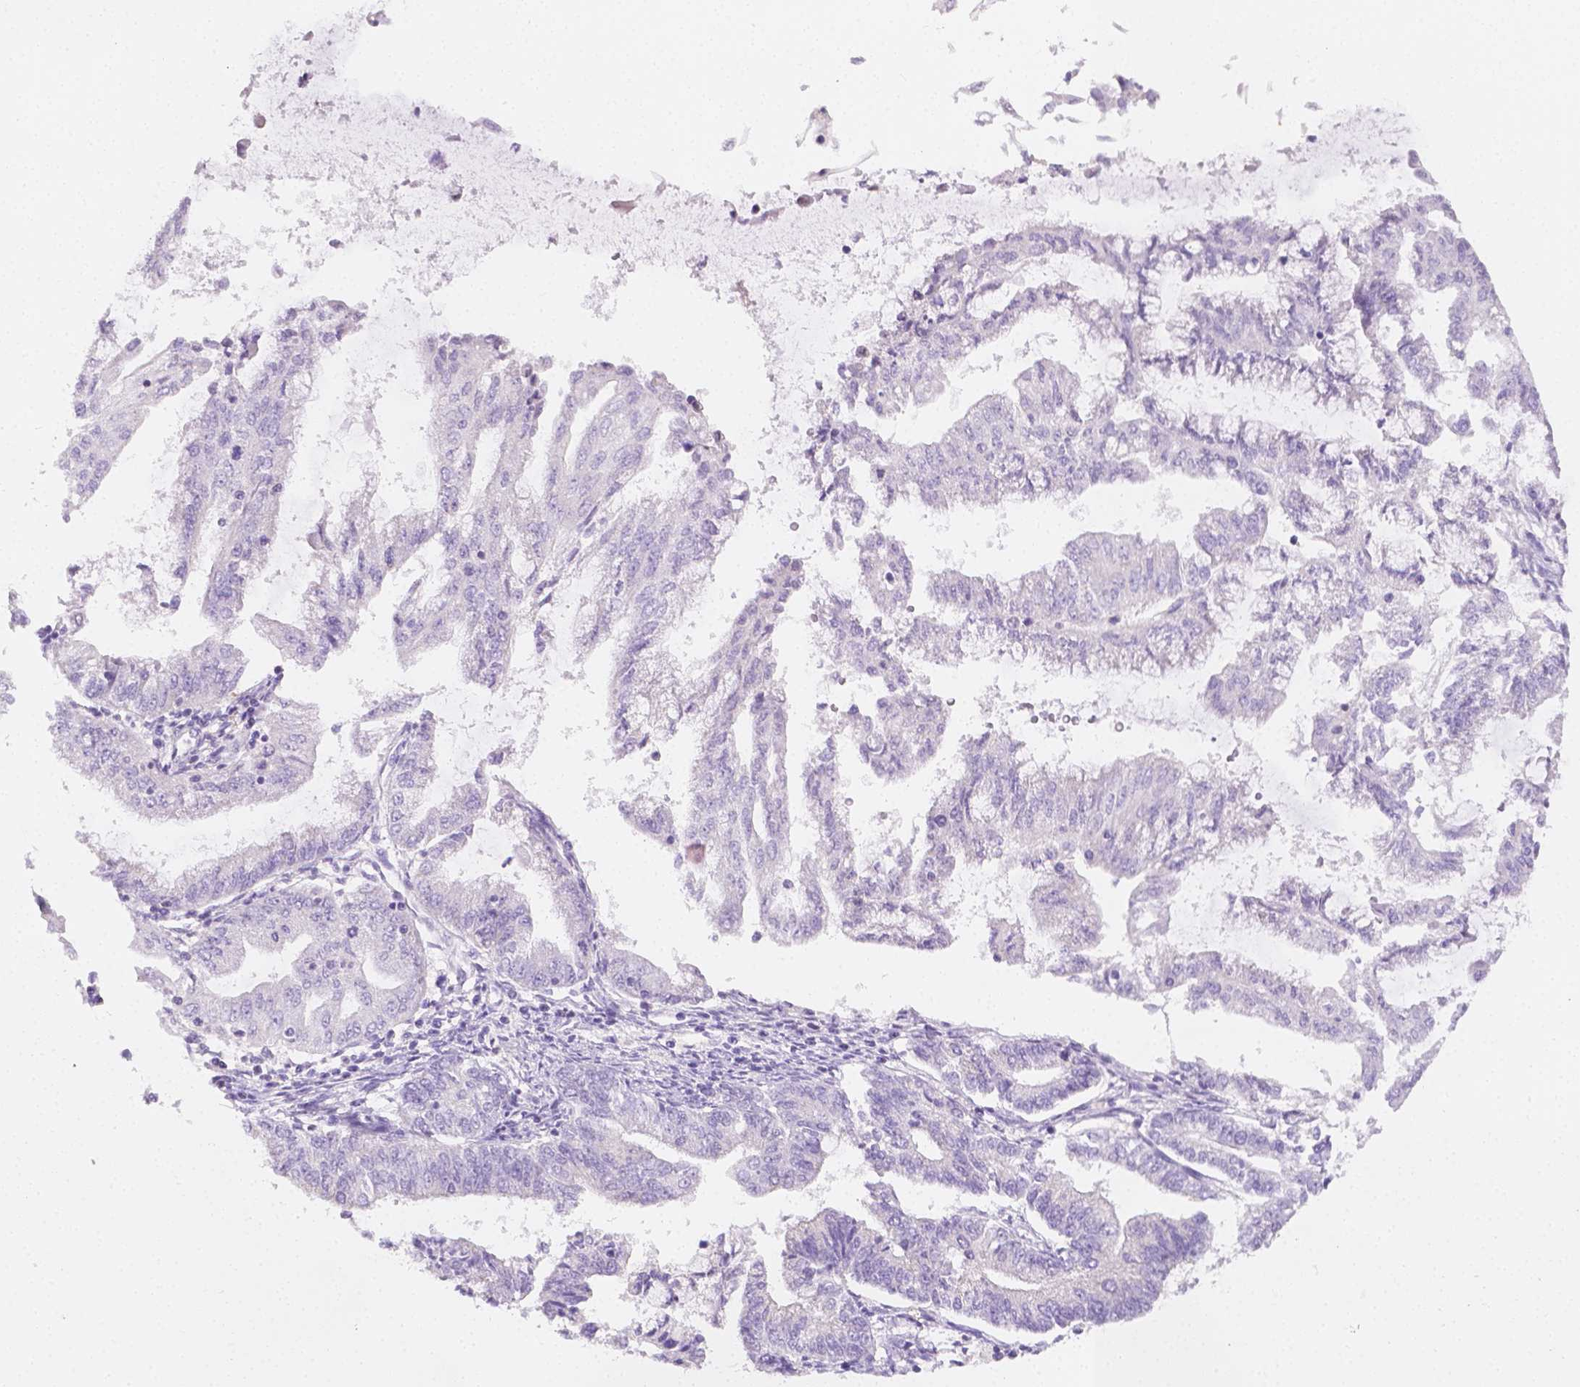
{"staining": {"intensity": "negative", "quantity": "none", "location": "none"}, "tissue": "endometrial cancer", "cell_type": "Tumor cells", "image_type": "cancer", "snomed": [{"axis": "morphology", "description": "Adenocarcinoma, NOS"}, {"axis": "topography", "description": "Endometrium"}], "caption": "High magnification brightfield microscopy of endometrial cancer stained with DAB (brown) and counterstained with hematoxylin (blue): tumor cells show no significant expression.", "gene": "SGTB", "patient": {"sex": "female", "age": 55}}